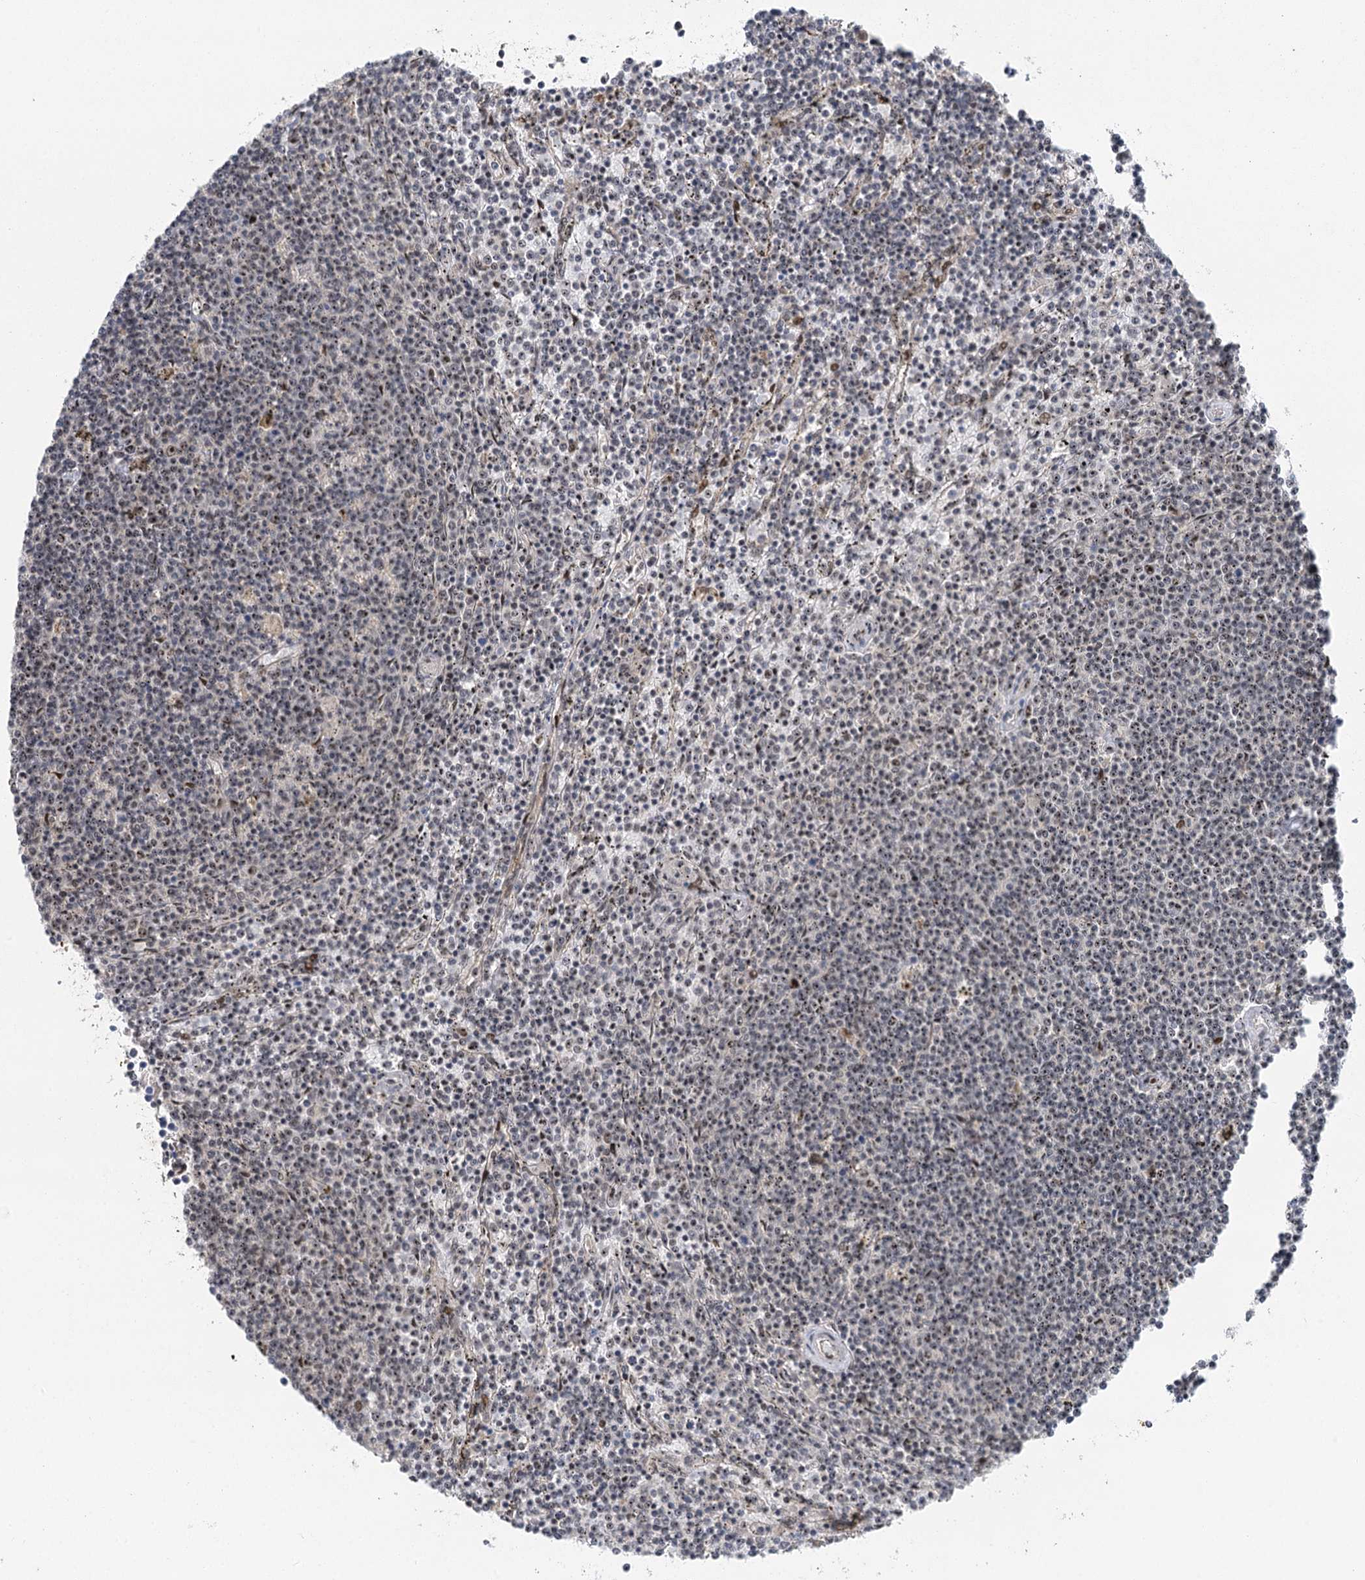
{"staining": {"intensity": "weak", "quantity": "25%-75%", "location": "nuclear"}, "tissue": "lymphoma", "cell_type": "Tumor cells", "image_type": "cancer", "snomed": [{"axis": "morphology", "description": "Malignant lymphoma, non-Hodgkin's type, Low grade"}, {"axis": "topography", "description": "Spleen"}], "caption": "Protein staining shows weak nuclear positivity in approximately 25%-75% of tumor cells in malignant lymphoma, non-Hodgkin's type (low-grade).", "gene": "IL11RA", "patient": {"sex": "female", "age": 50}}